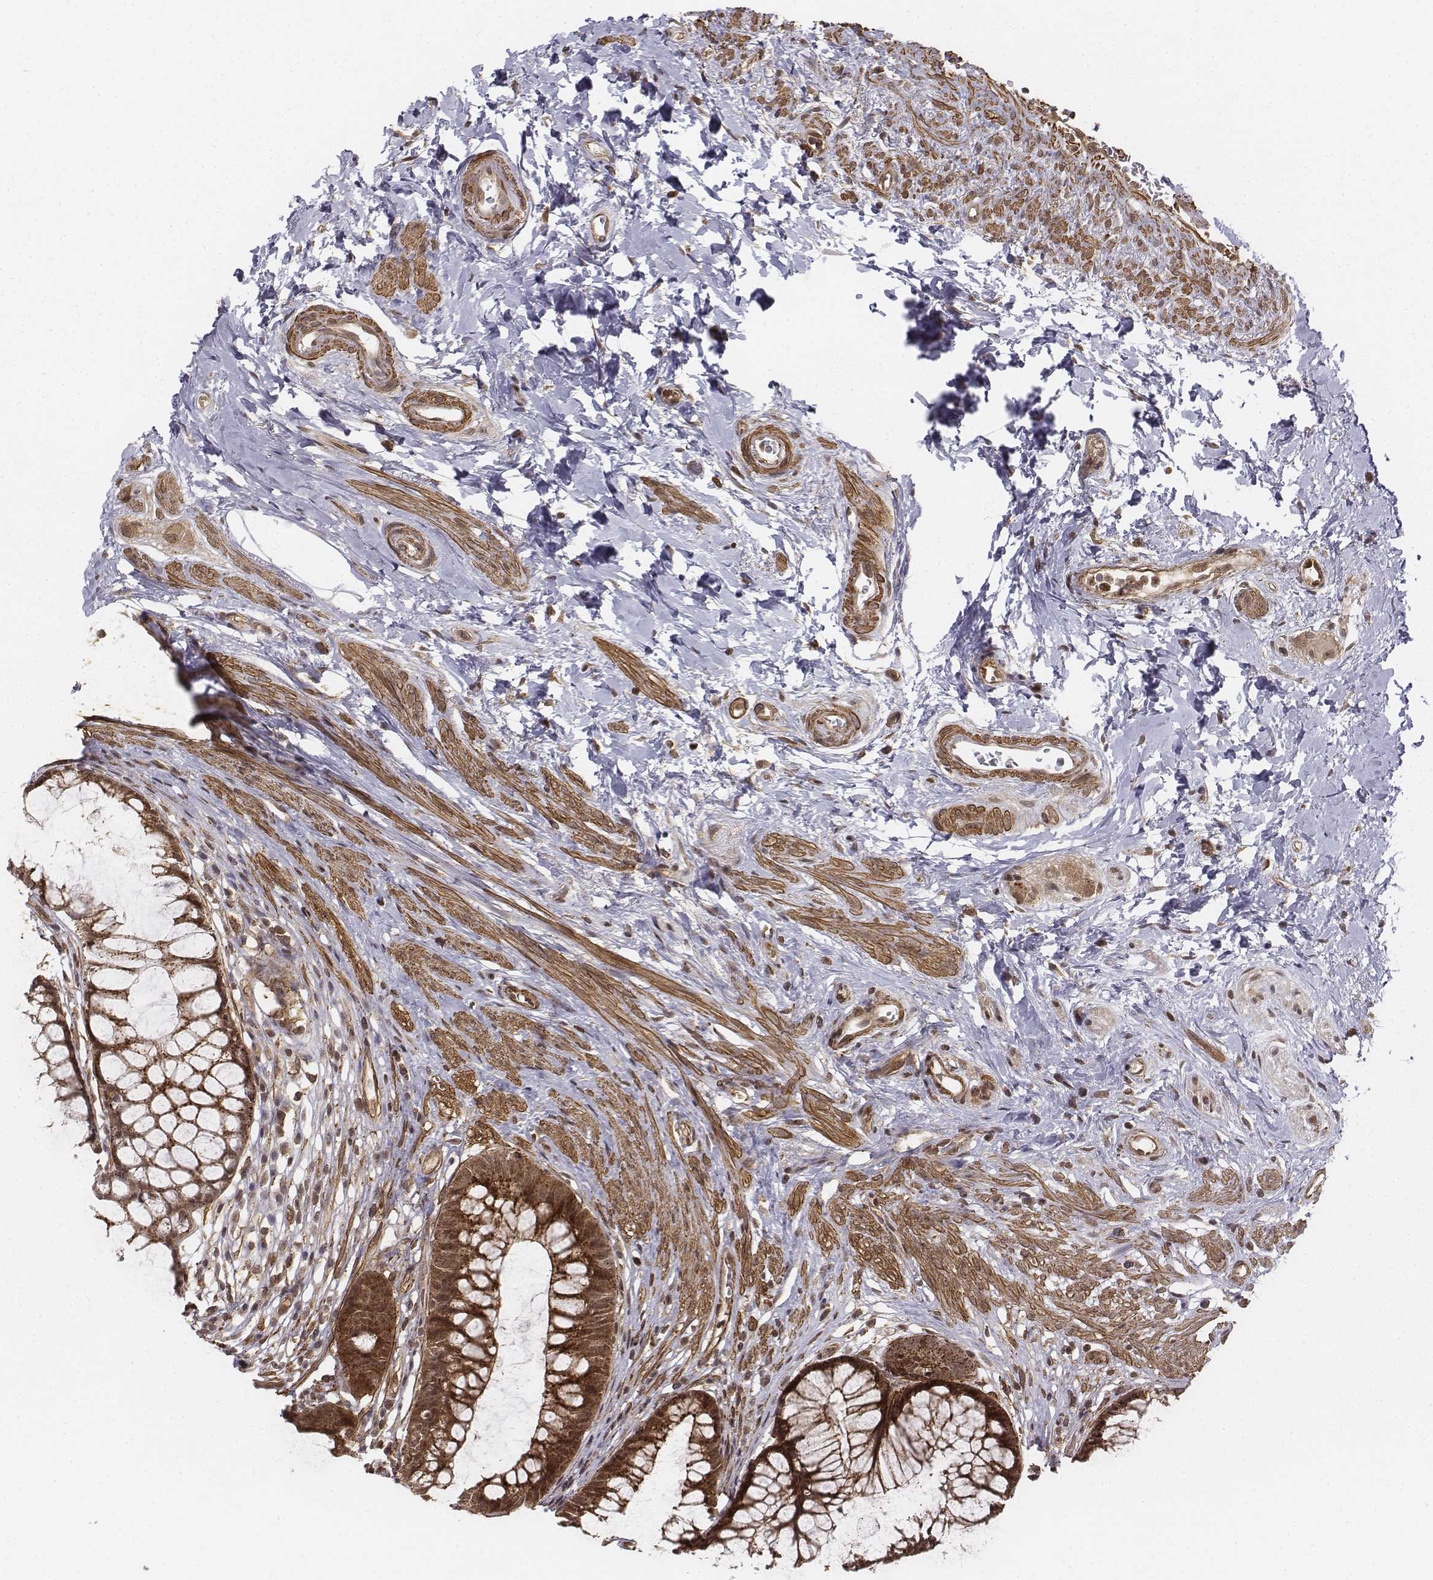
{"staining": {"intensity": "strong", "quantity": ">75%", "location": "cytoplasmic/membranous,nuclear"}, "tissue": "rectum", "cell_type": "Glandular cells", "image_type": "normal", "snomed": [{"axis": "morphology", "description": "Normal tissue, NOS"}, {"axis": "topography", "description": "Smooth muscle"}, {"axis": "topography", "description": "Rectum"}], "caption": "The immunohistochemical stain shows strong cytoplasmic/membranous,nuclear positivity in glandular cells of normal rectum. The protein is shown in brown color, while the nuclei are stained blue.", "gene": "ZFYVE19", "patient": {"sex": "male", "age": 53}}